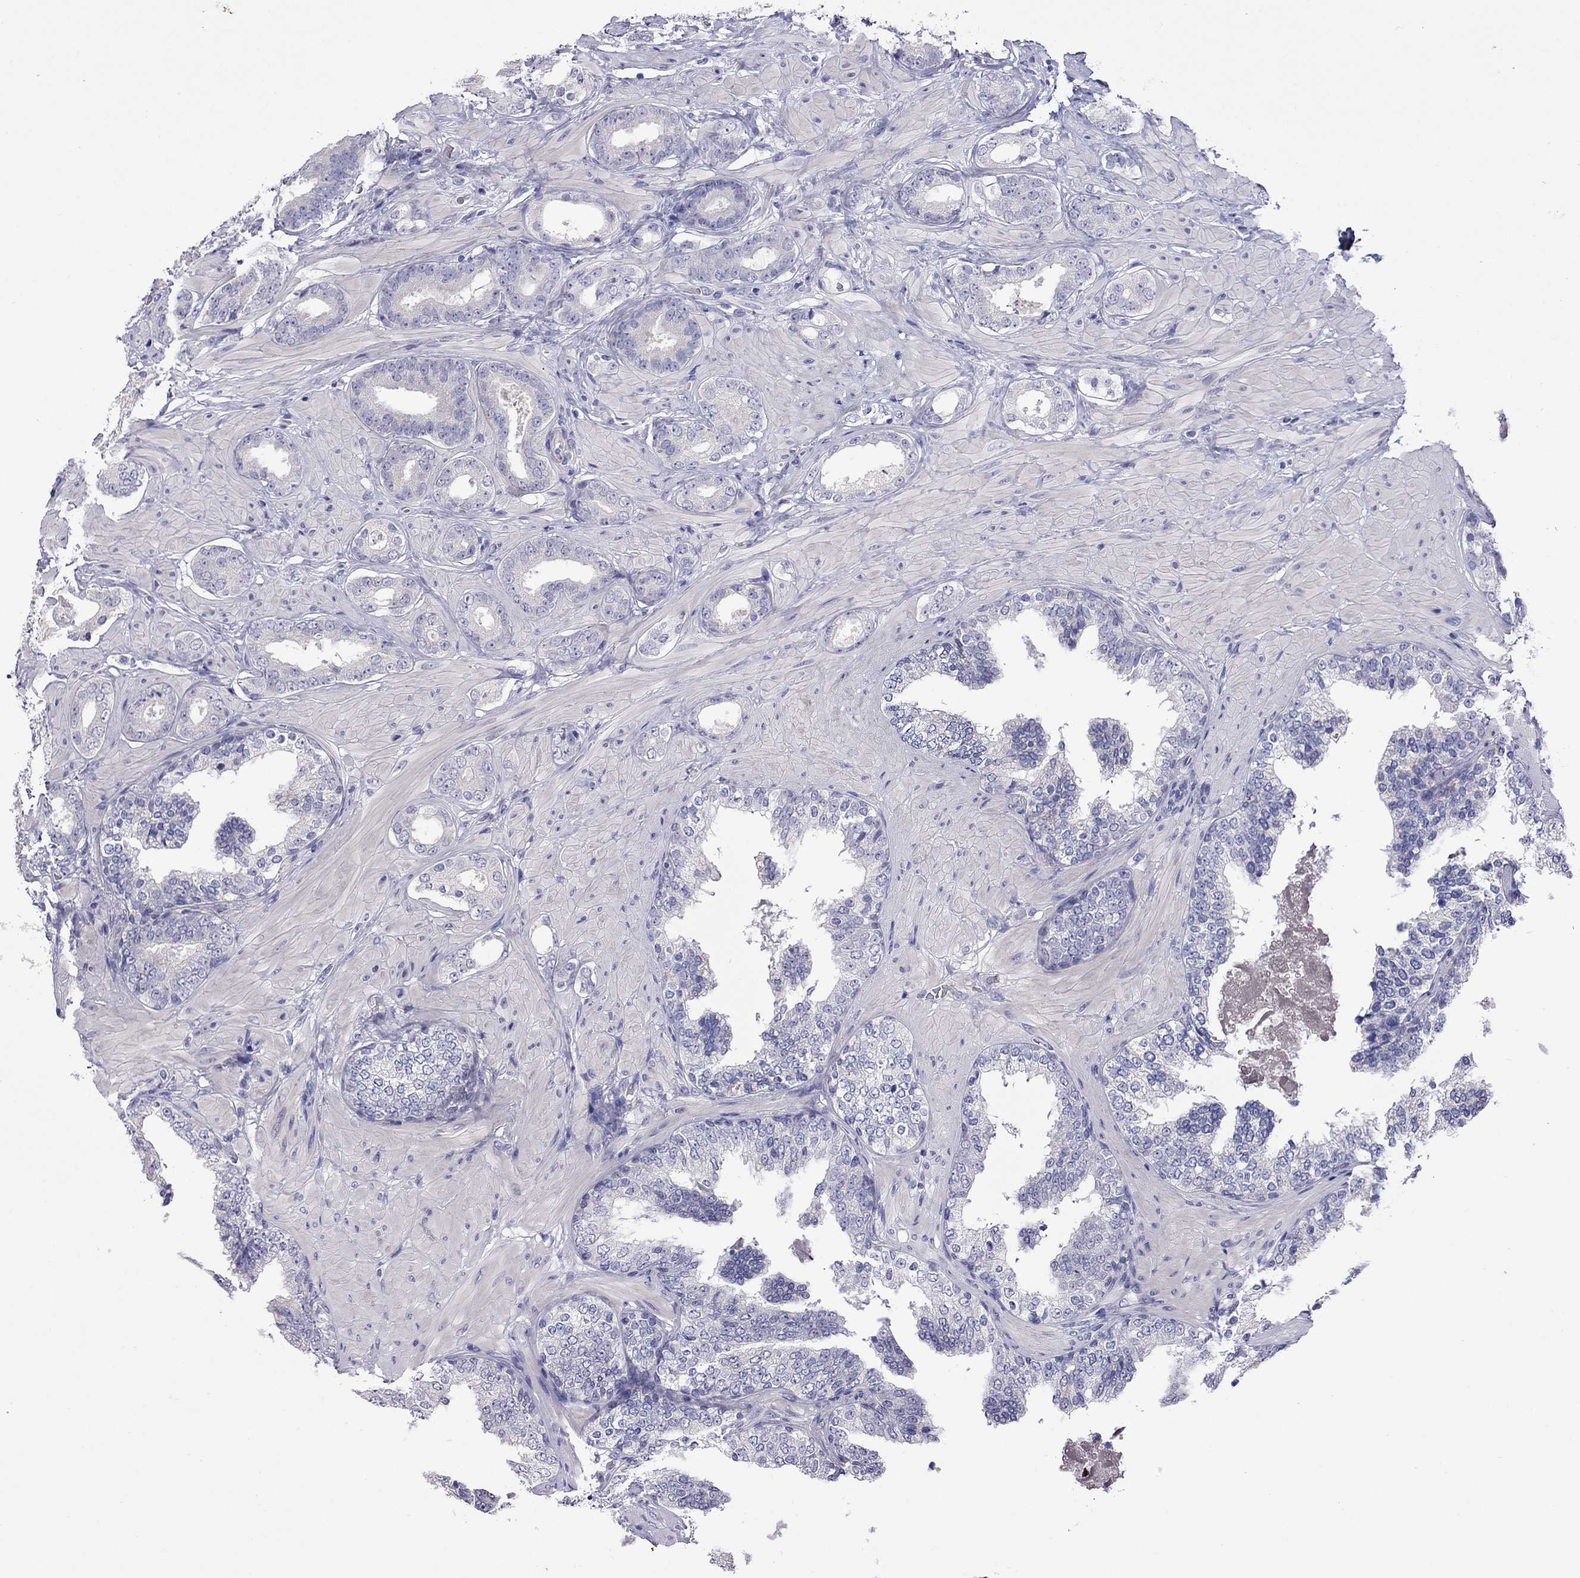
{"staining": {"intensity": "negative", "quantity": "none", "location": "none"}, "tissue": "prostate cancer", "cell_type": "Tumor cells", "image_type": "cancer", "snomed": [{"axis": "morphology", "description": "Adenocarcinoma, Low grade"}, {"axis": "topography", "description": "Prostate"}], "caption": "Immunohistochemical staining of human prostate low-grade adenocarcinoma exhibits no significant staining in tumor cells.", "gene": "STAR", "patient": {"sex": "male", "age": 60}}